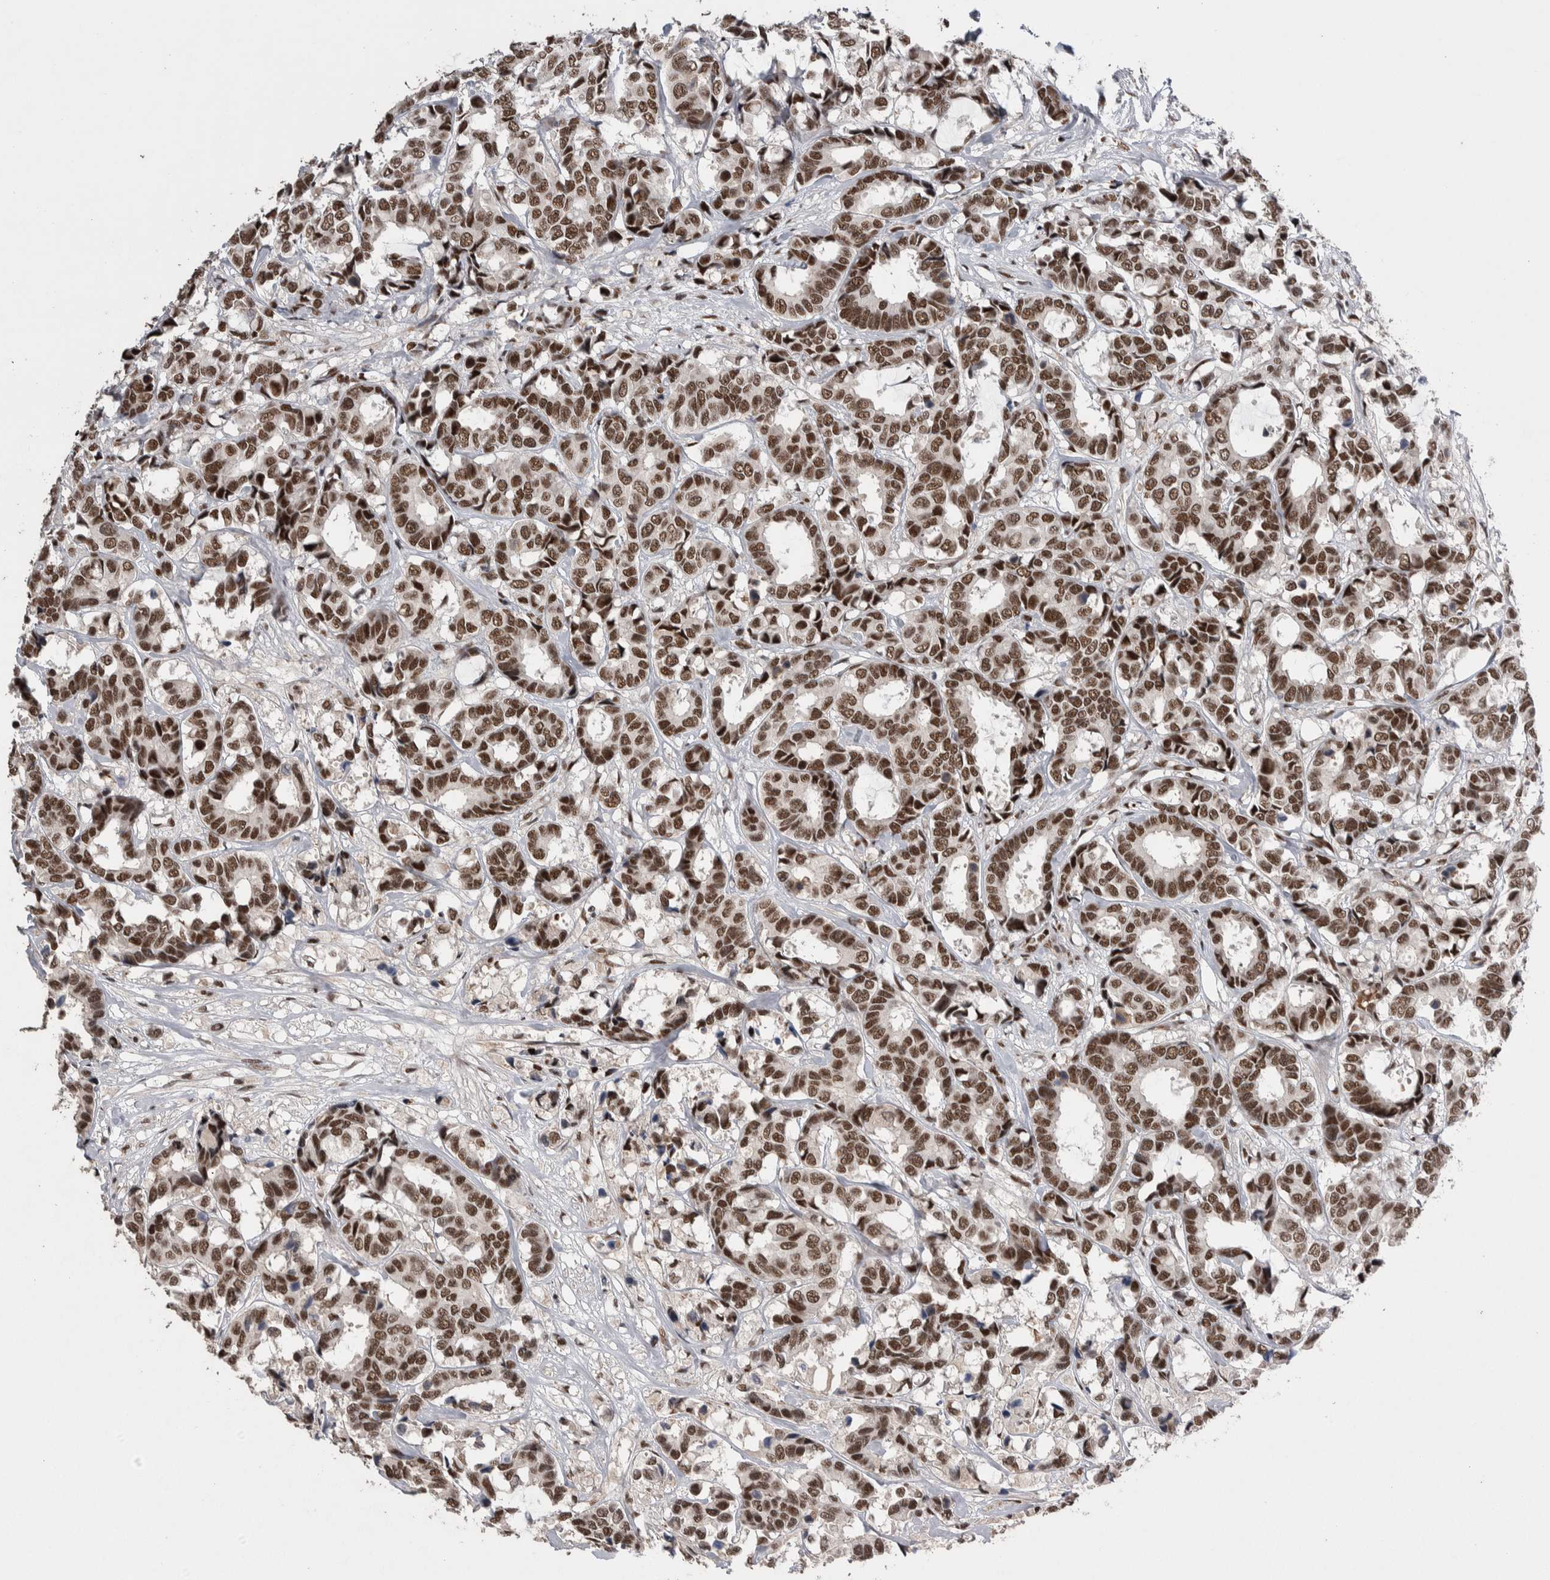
{"staining": {"intensity": "strong", "quantity": ">75%", "location": "nuclear"}, "tissue": "breast cancer", "cell_type": "Tumor cells", "image_type": "cancer", "snomed": [{"axis": "morphology", "description": "Duct carcinoma"}, {"axis": "topography", "description": "Breast"}], "caption": "Human breast invasive ductal carcinoma stained with a brown dye reveals strong nuclear positive staining in about >75% of tumor cells.", "gene": "DMTF1", "patient": {"sex": "female", "age": 87}}